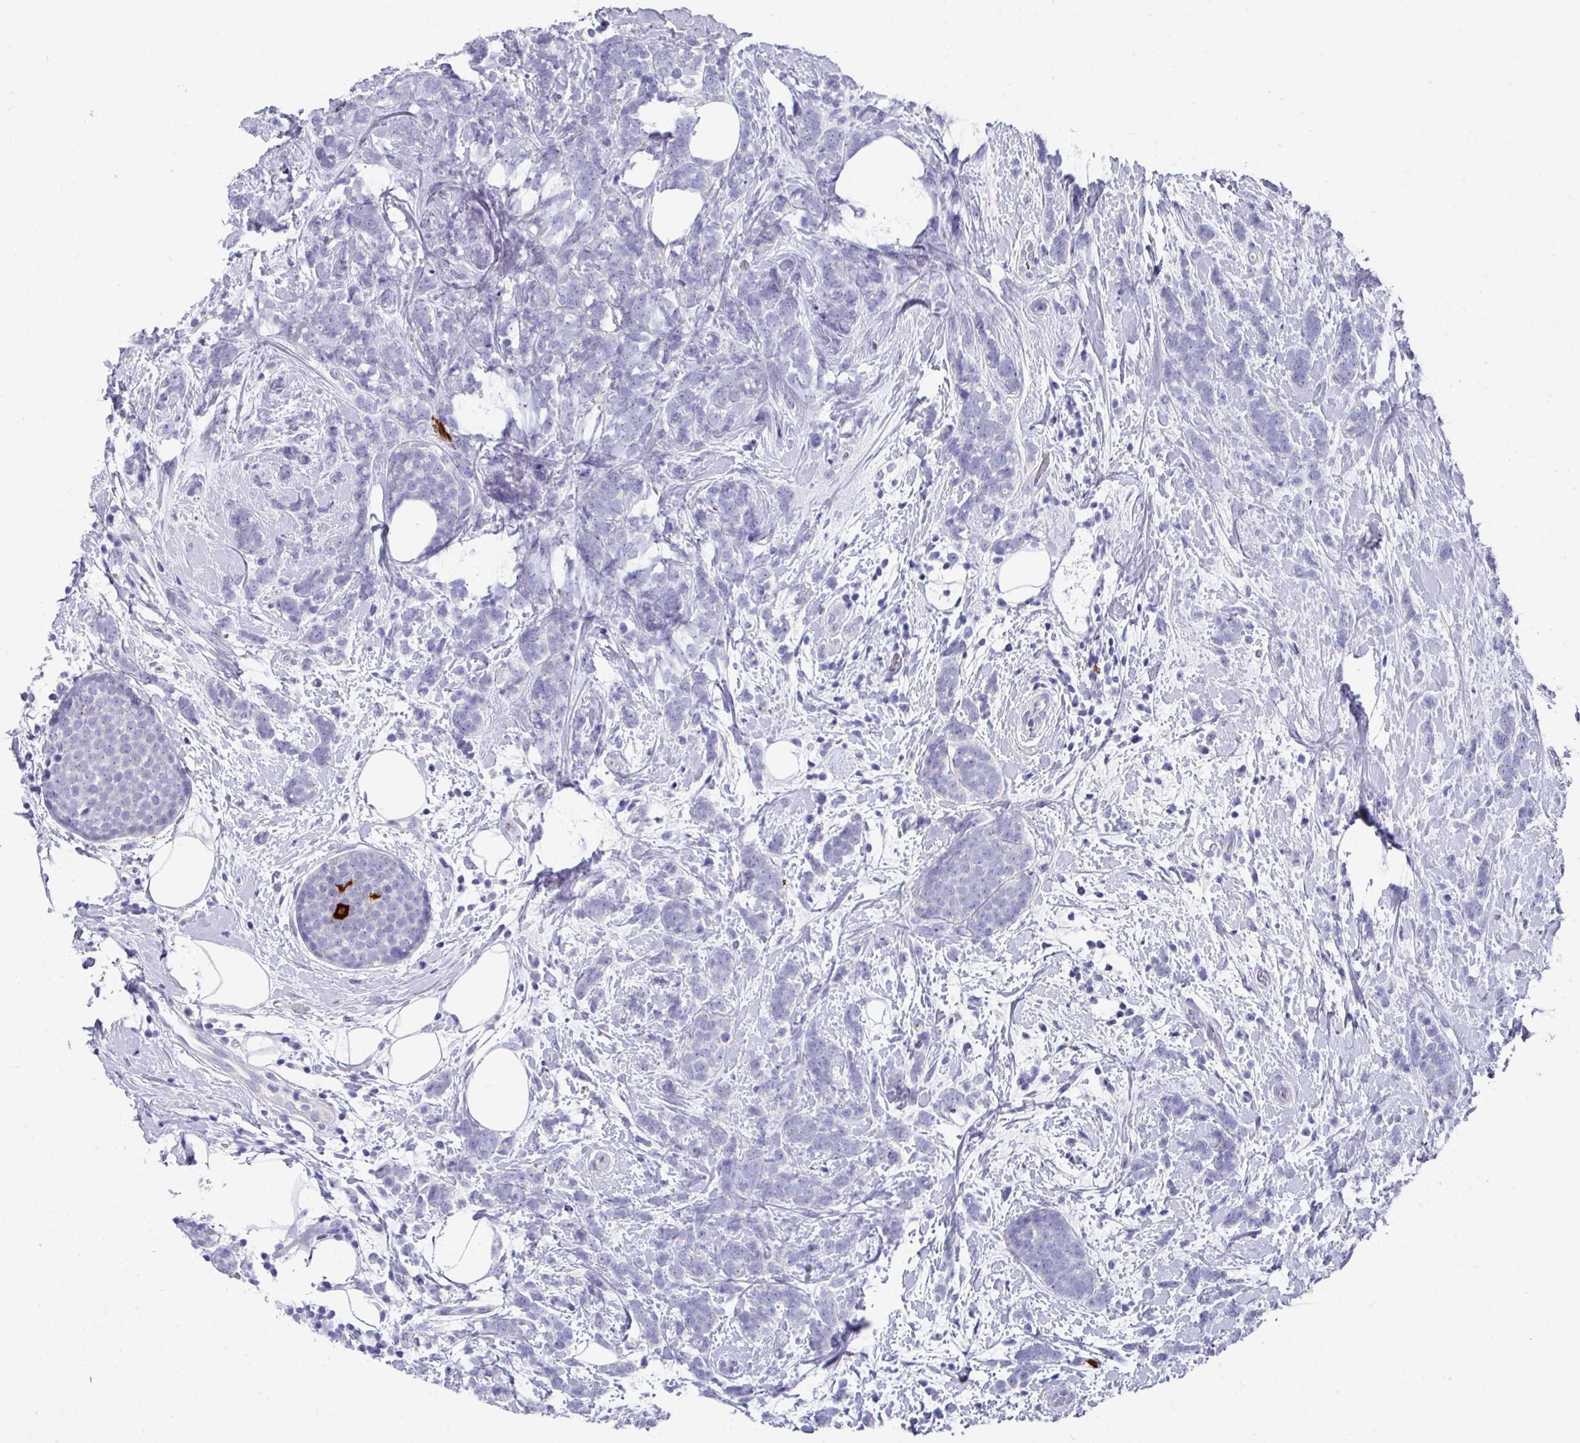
{"staining": {"intensity": "negative", "quantity": "none", "location": "none"}, "tissue": "breast cancer", "cell_type": "Tumor cells", "image_type": "cancer", "snomed": [{"axis": "morphology", "description": "Lobular carcinoma"}, {"axis": "topography", "description": "Breast"}], "caption": "Breast cancer (lobular carcinoma) was stained to show a protein in brown. There is no significant expression in tumor cells.", "gene": "PEX10", "patient": {"sex": "female", "age": 58}}